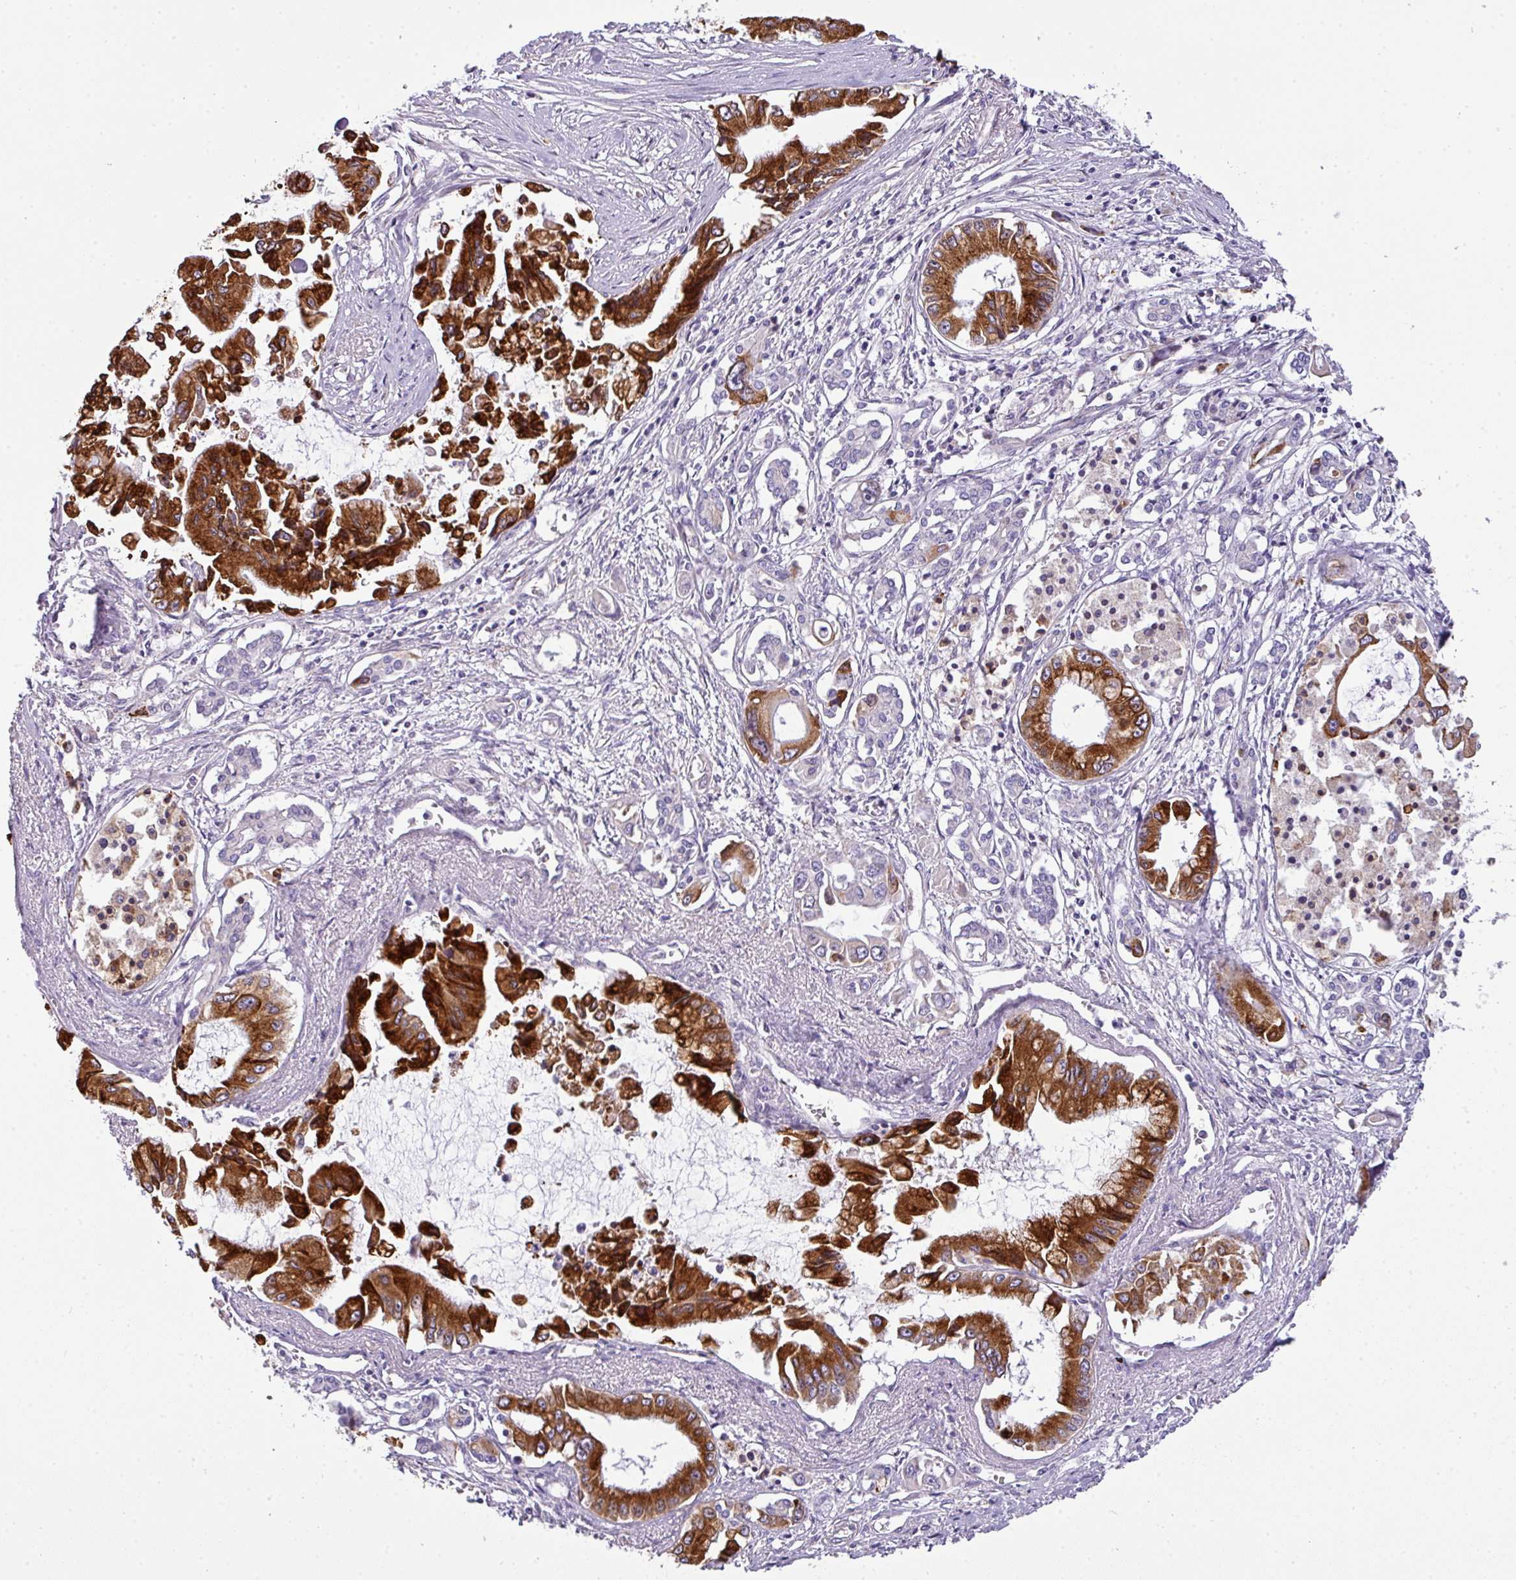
{"staining": {"intensity": "strong", "quantity": "25%-75%", "location": "cytoplasmic/membranous"}, "tissue": "pancreatic cancer", "cell_type": "Tumor cells", "image_type": "cancer", "snomed": [{"axis": "morphology", "description": "Adenocarcinoma, NOS"}, {"axis": "topography", "description": "Pancreas"}], "caption": "A high amount of strong cytoplasmic/membranous positivity is identified in approximately 25%-75% of tumor cells in pancreatic cancer (adenocarcinoma) tissue. The staining is performed using DAB (3,3'-diaminobenzidine) brown chromogen to label protein expression. The nuclei are counter-stained blue using hematoxylin.", "gene": "PIK3R5", "patient": {"sex": "male", "age": 84}}